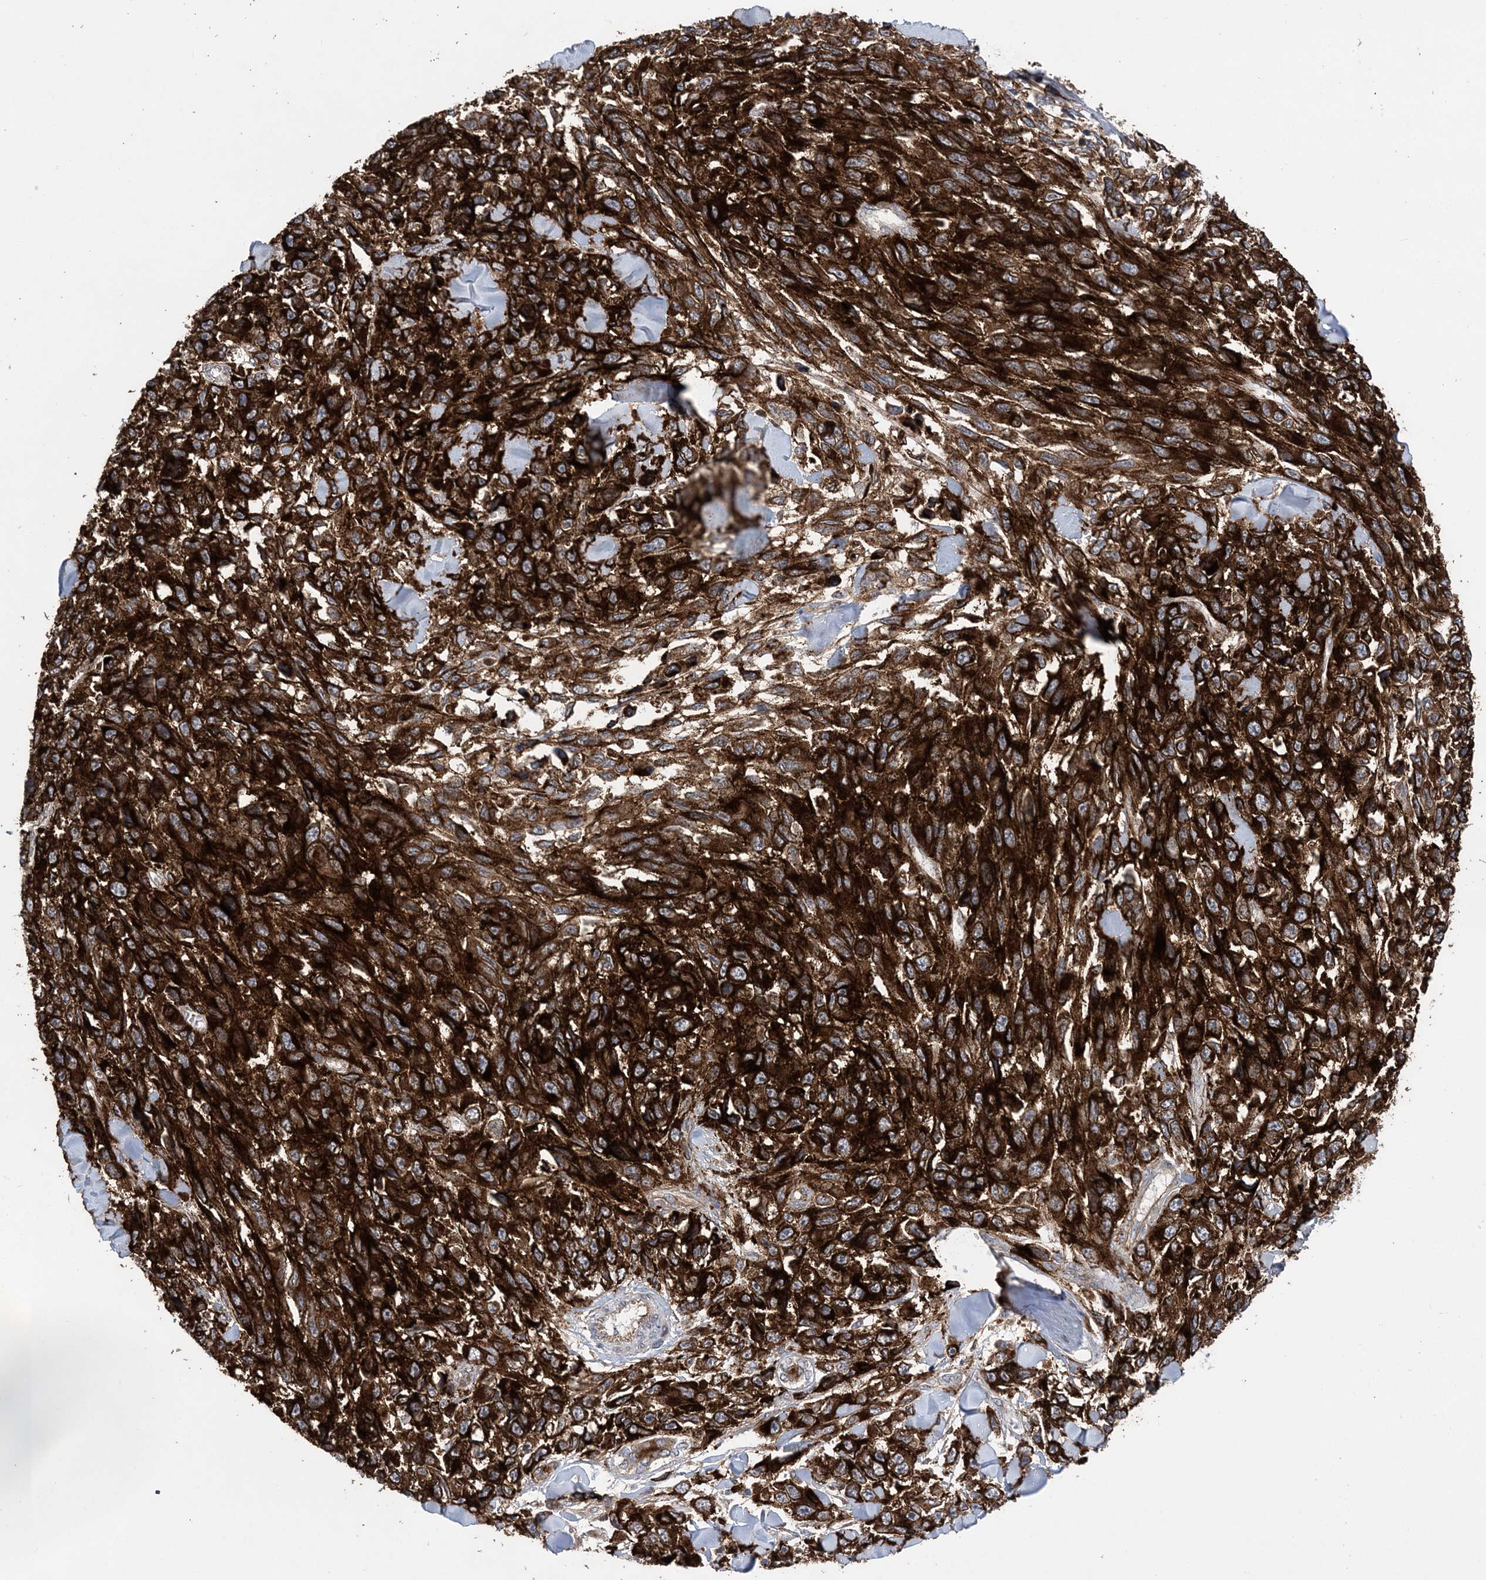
{"staining": {"intensity": "strong", "quantity": ">75%", "location": "cytoplasmic/membranous"}, "tissue": "melanoma", "cell_type": "Tumor cells", "image_type": "cancer", "snomed": [{"axis": "morphology", "description": "Malignant melanoma, NOS"}, {"axis": "topography", "description": "Skin"}], "caption": "A histopathology image of malignant melanoma stained for a protein reveals strong cytoplasmic/membranous brown staining in tumor cells.", "gene": "PTTG1IP", "patient": {"sex": "female", "age": 96}}